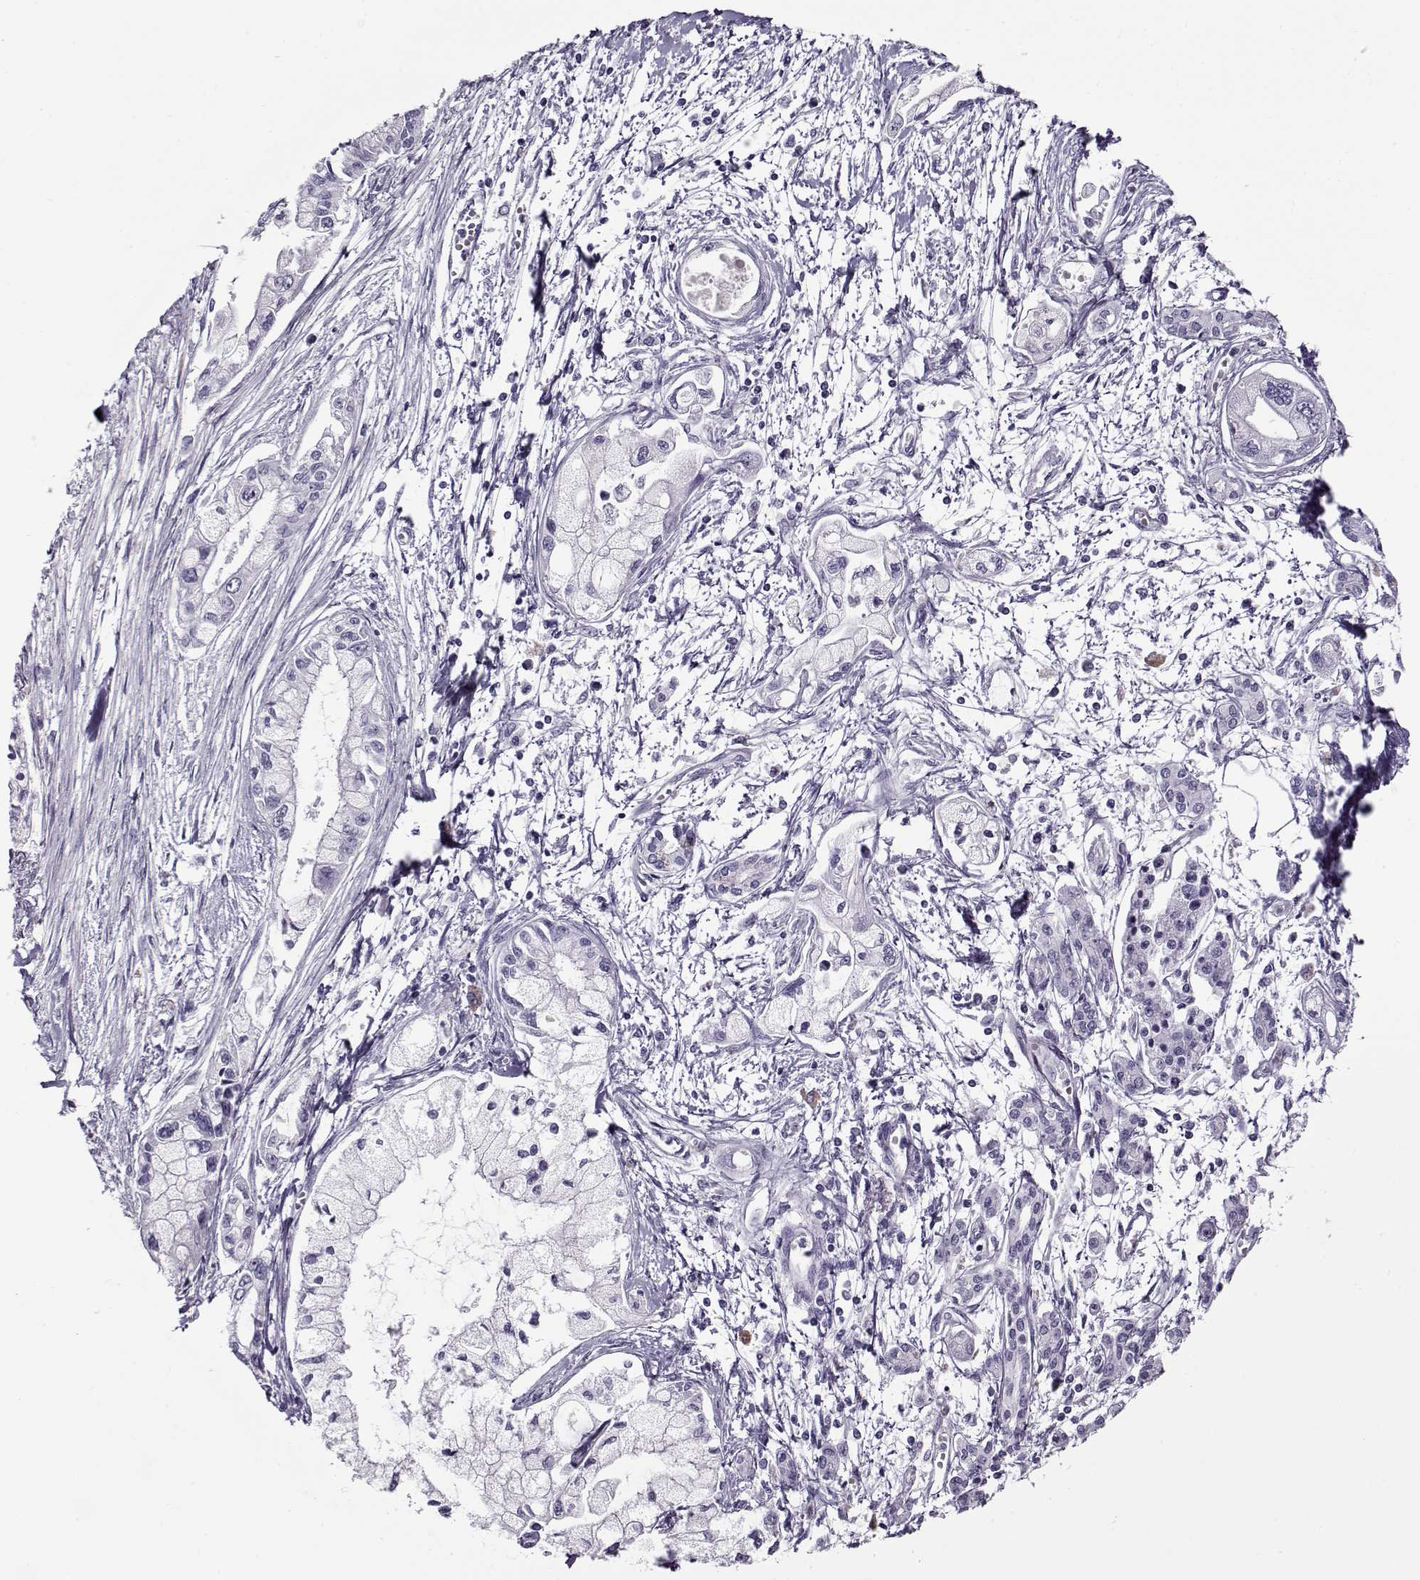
{"staining": {"intensity": "negative", "quantity": "none", "location": "none"}, "tissue": "pancreatic cancer", "cell_type": "Tumor cells", "image_type": "cancer", "snomed": [{"axis": "morphology", "description": "Adenocarcinoma, NOS"}, {"axis": "topography", "description": "Pancreas"}], "caption": "Pancreatic adenocarcinoma stained for a protein using immunohistochemistry exhibits no positivity tumor cells.", "gene": "GAGE2A", "patient": {"sex": "male", "age": 54}}